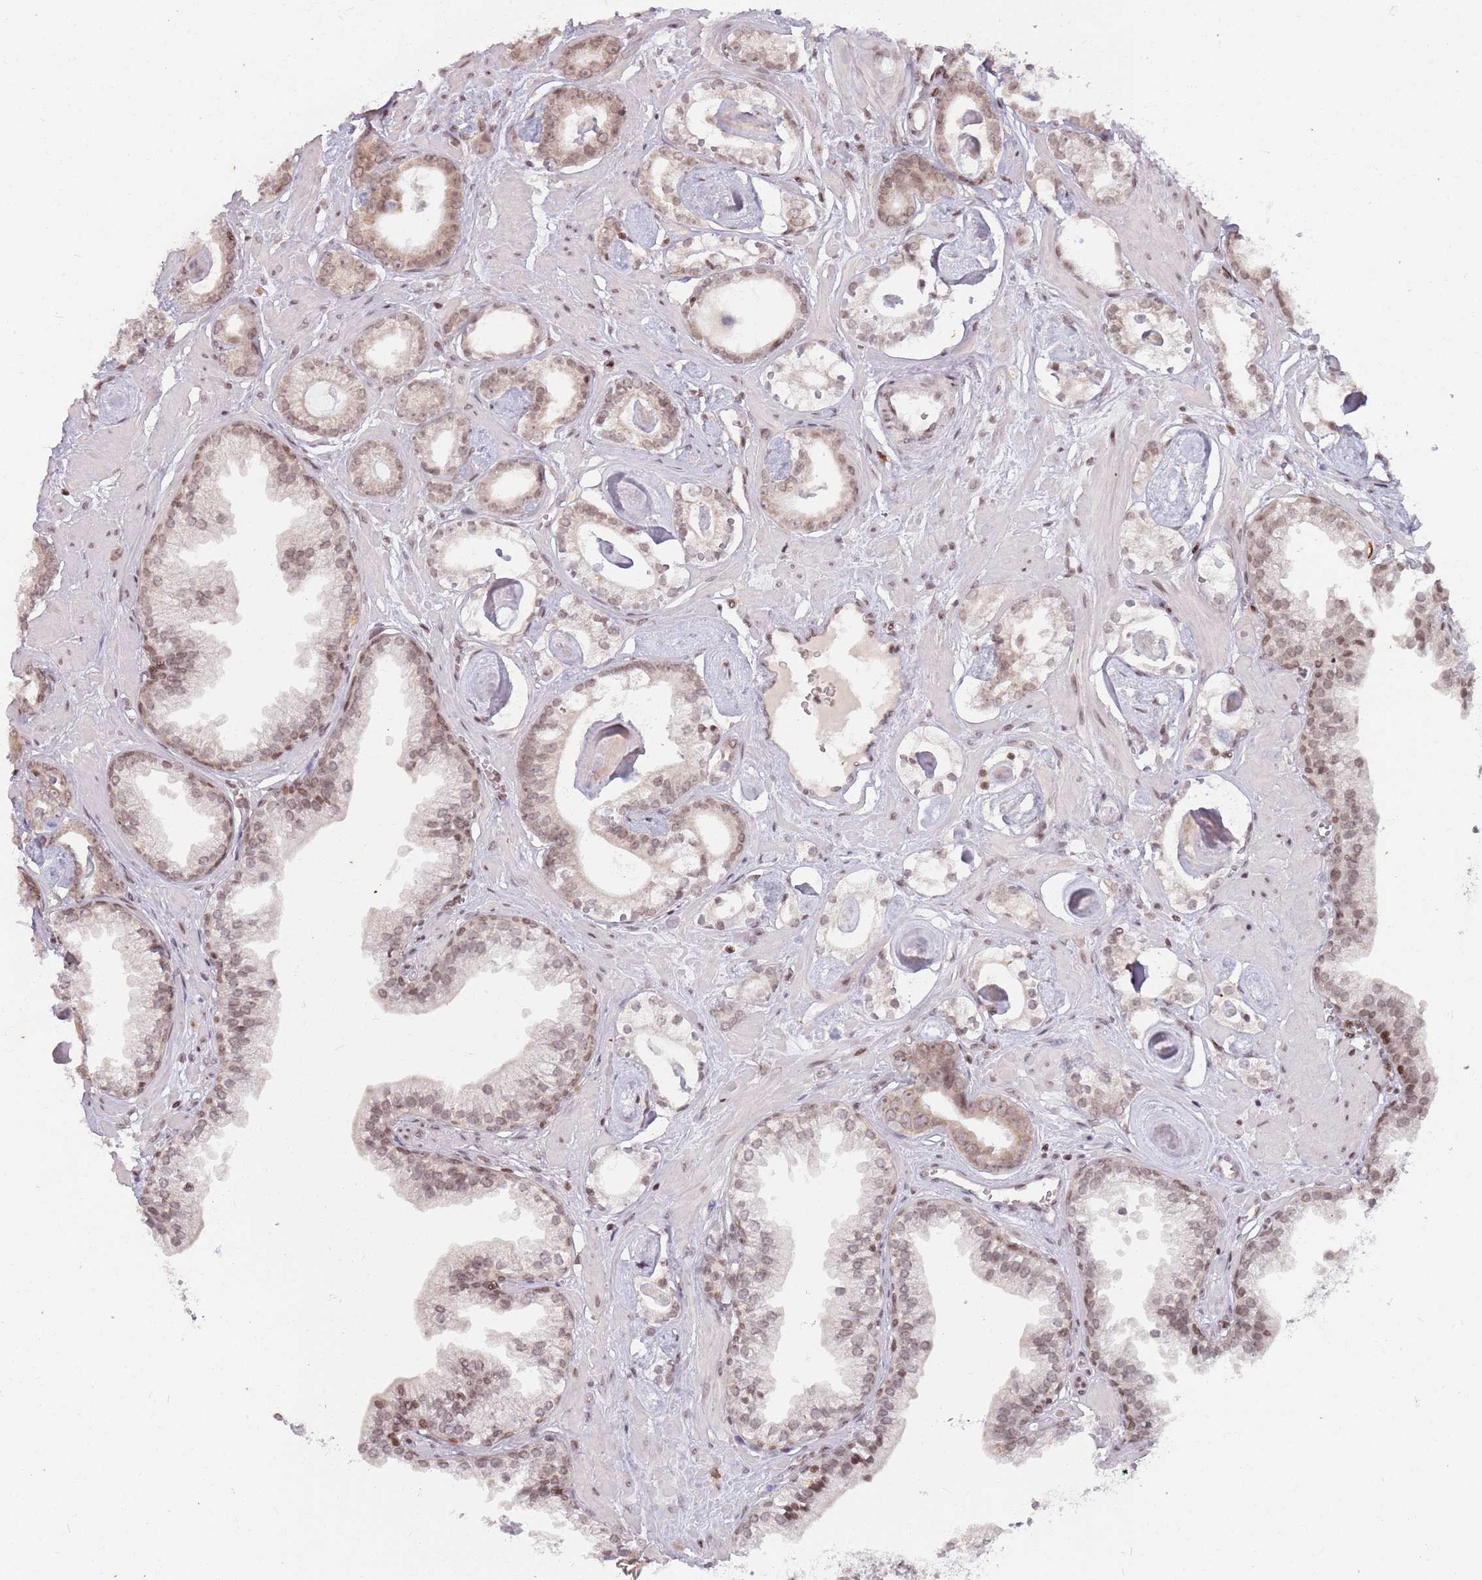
{"staining": {"intensity": "weak", "quantity": ">75%", "location": "nuclear"}, "tissue": "prostate cancer", "cell_type": "Tumor cells", "image_type": "cancer", "snomed": [{"axis": "morphology", "description": "Adenocarcinoma, Low grade"}, {"axis": "topography", "description": "Prostate"}], "caption": "This is a photomicrograph of immunohistochemistry (IHC) staining of prostate adenocarcinoma (low-grade), which shows weak positivity in the nuclear of tumor cells.", "gene": "SH3RF3", "patient": {"sex": "male", "age": 60}}